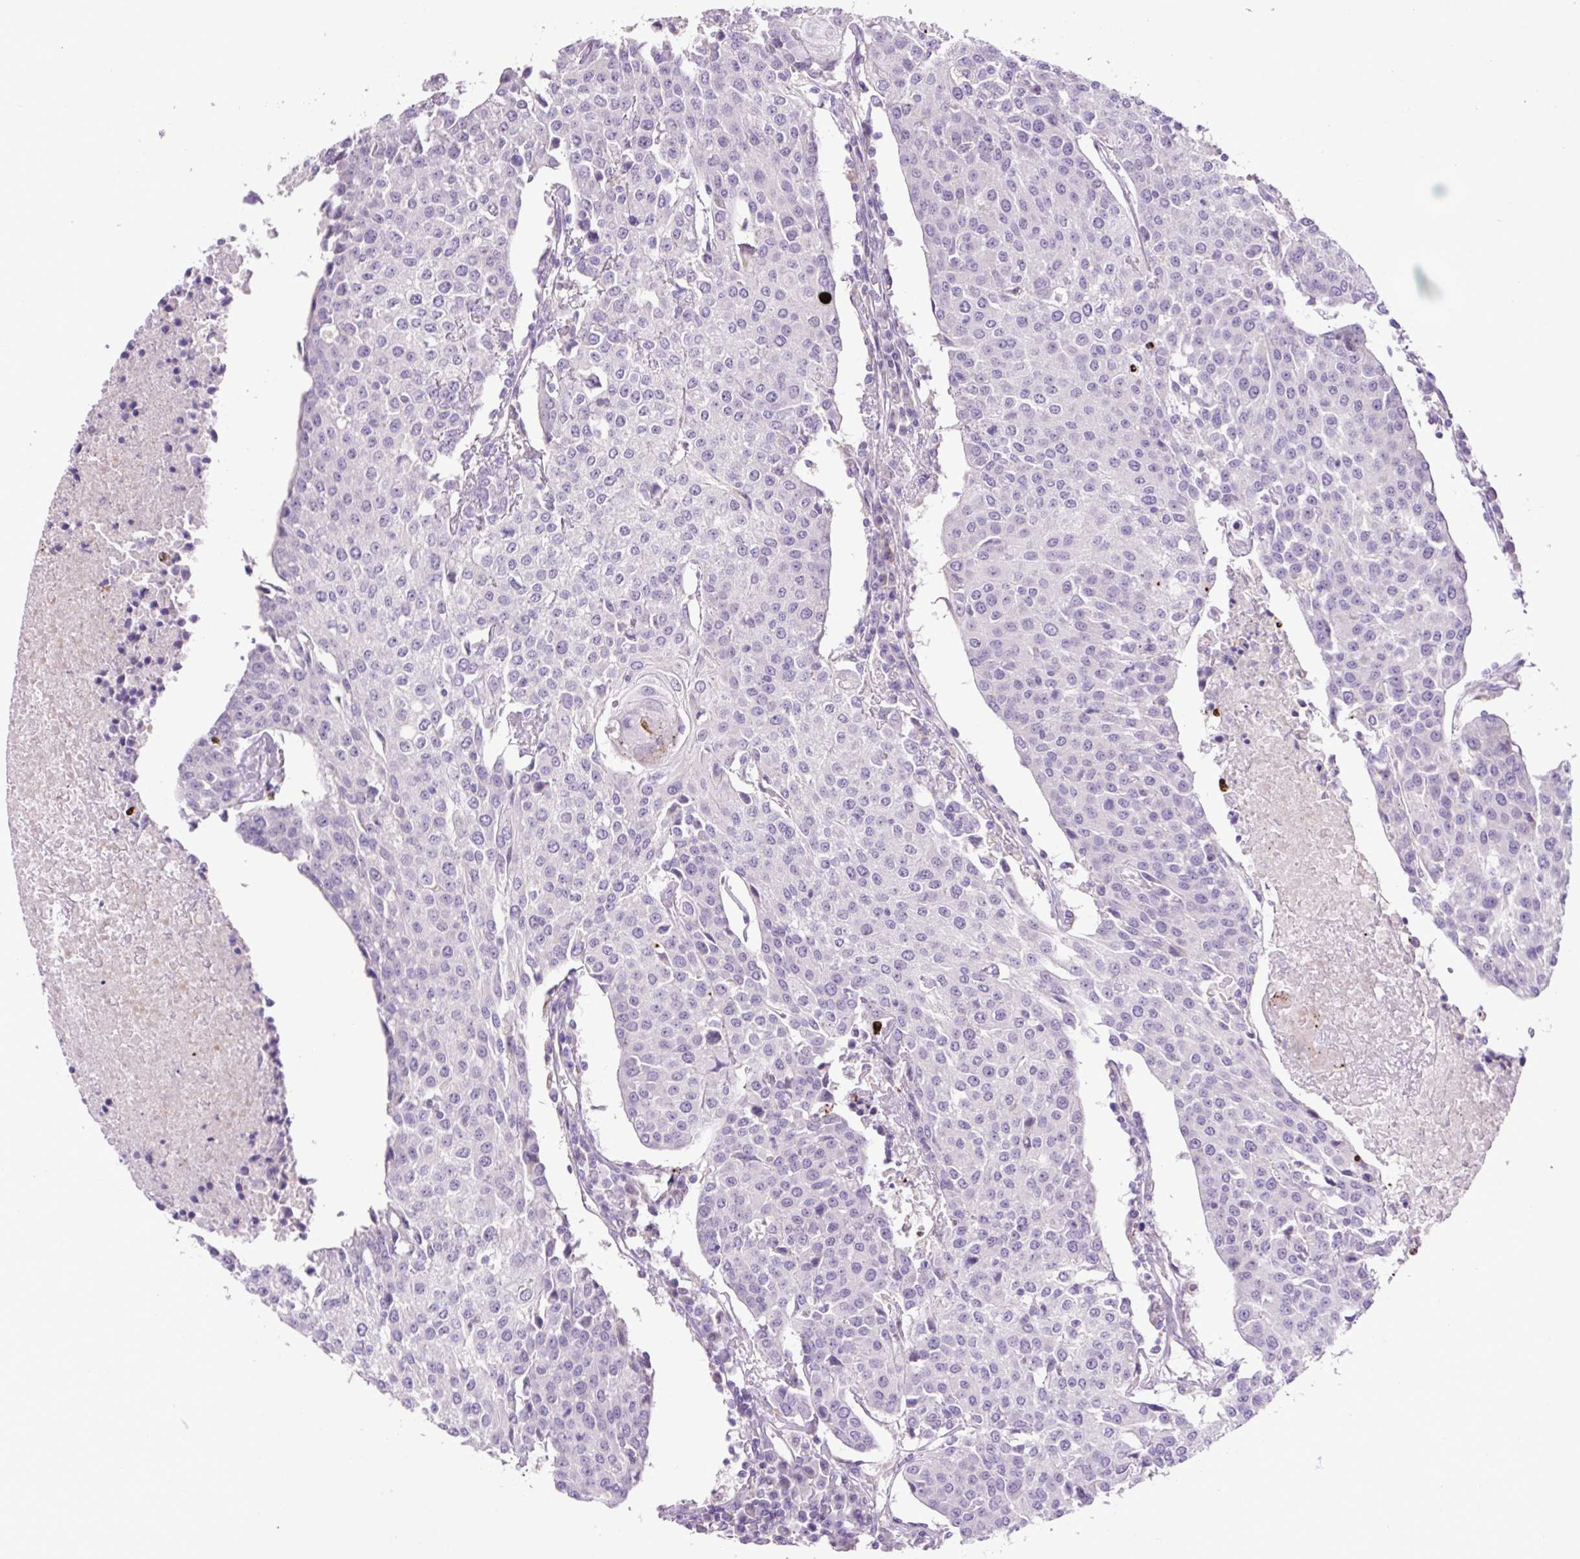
{"staining": {"intensity": "negative", "quantity": "none", "location": "none"}, "tissue": "urothelial cancer", "cell_type": "Tumor cells", "image_type": "cancer", "snomed": [{"axis": "morphology", "description": "Urothelial carcinoma, High grade"}, {"axis": "topography", "description": "Urinary bladder"}], "caption": "Immunohistochemistry (IHC) image of urothelial cancer stained for a protein (brown), which exhibits no staining in tumor cells. (Stains: DAB IHC with hematoxylin counter stain, Microscopy: brightfield microscopy at high magnification).", "gene": "OGDHL", "patient": {"sex": "female", "age": 85}}